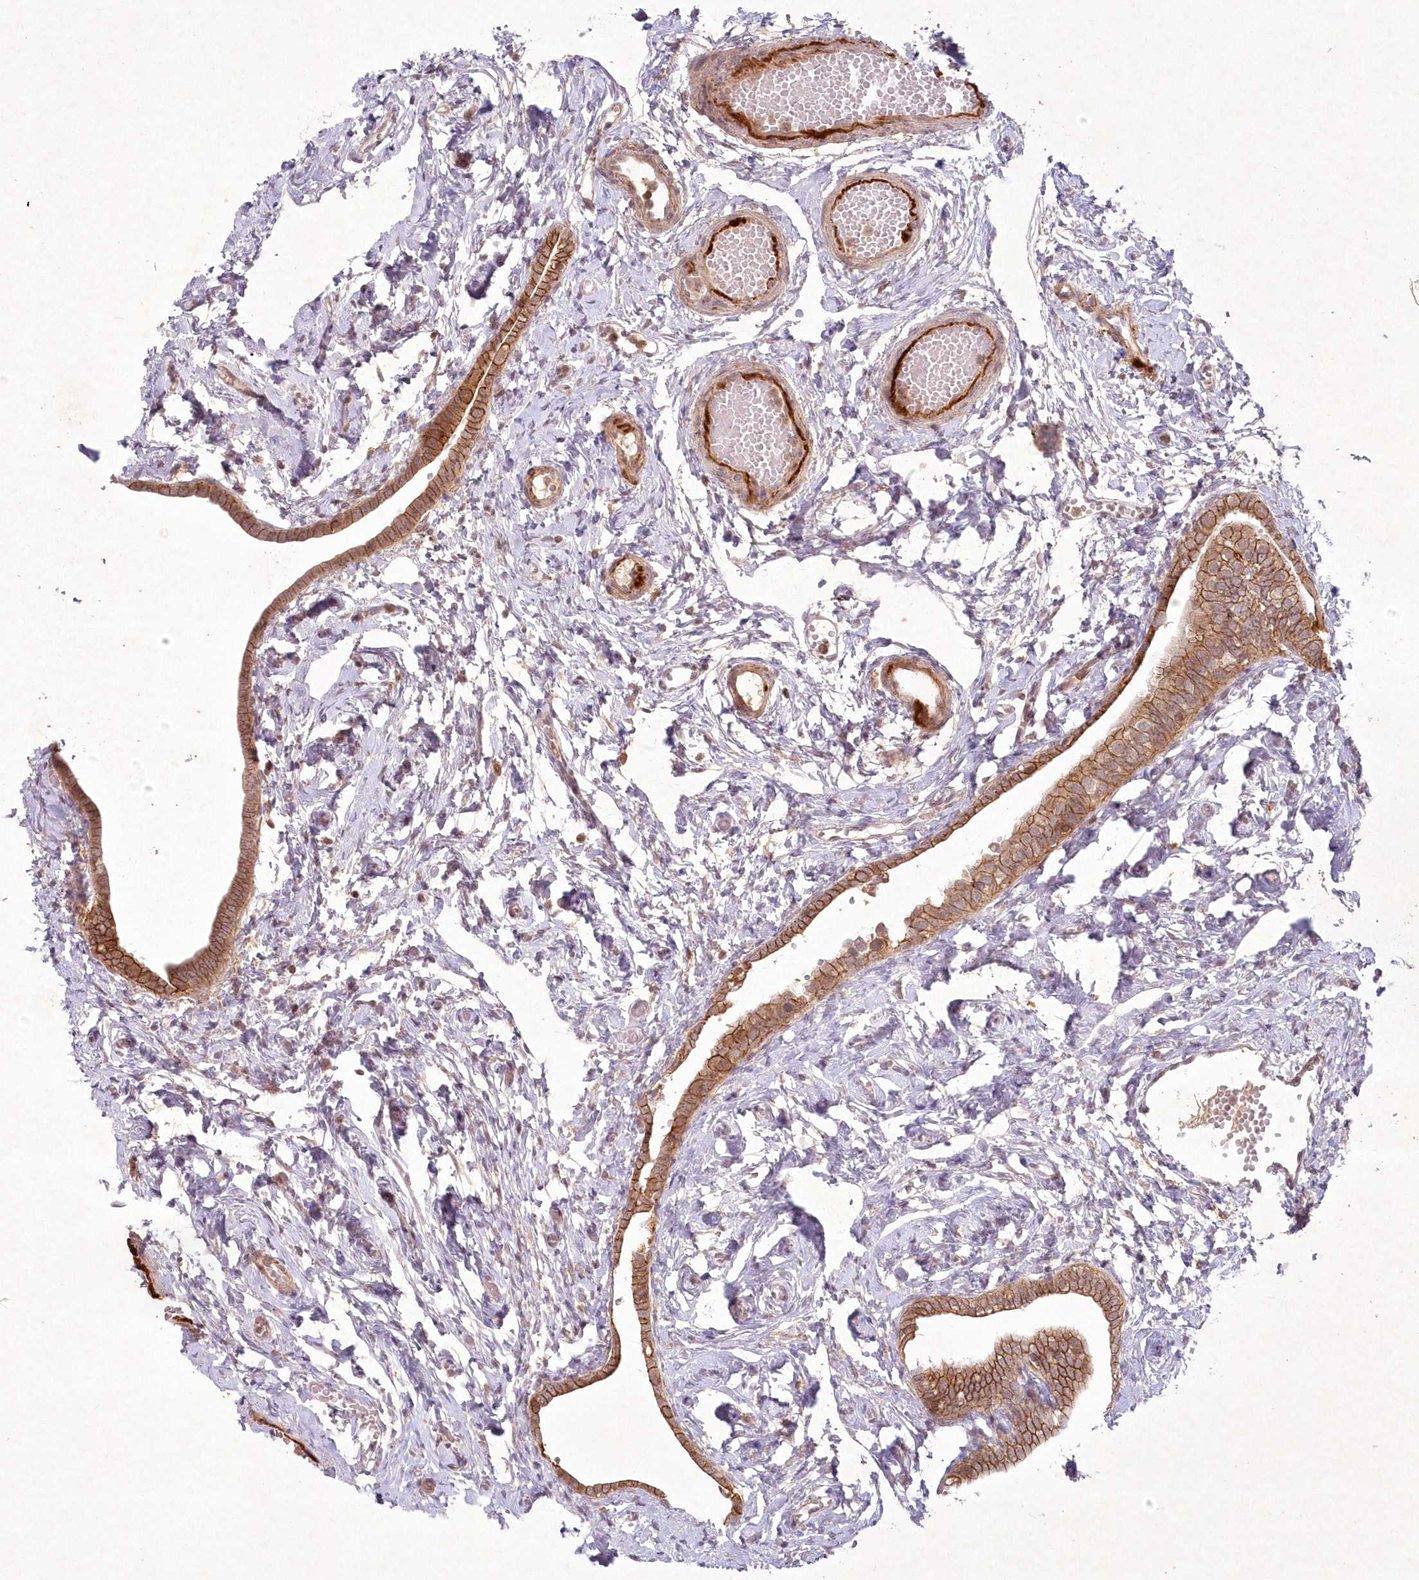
{"staining": {"intensity": "moderate", "quantity": ">75%", "location": "cytoplasmic/membranous"}, "tissue": "fallopian tube", "cell_type": "Glandular cells", "image_type": "normal", "snomed": [{"axis": "morphology", "description": "Normal tissue, NOS"}, {"axis": "topography", "description": "Fallopian tube"}], "caption": "Immunohistochemical staining of unremarkable human fallopian tube reveals >75% levels of moderate cytoplasmic/membranous protein staining in approximately >75% of glandular cells.", "gene": "TOGARAM2", "patient": {"sex": "female", "age": 71}}